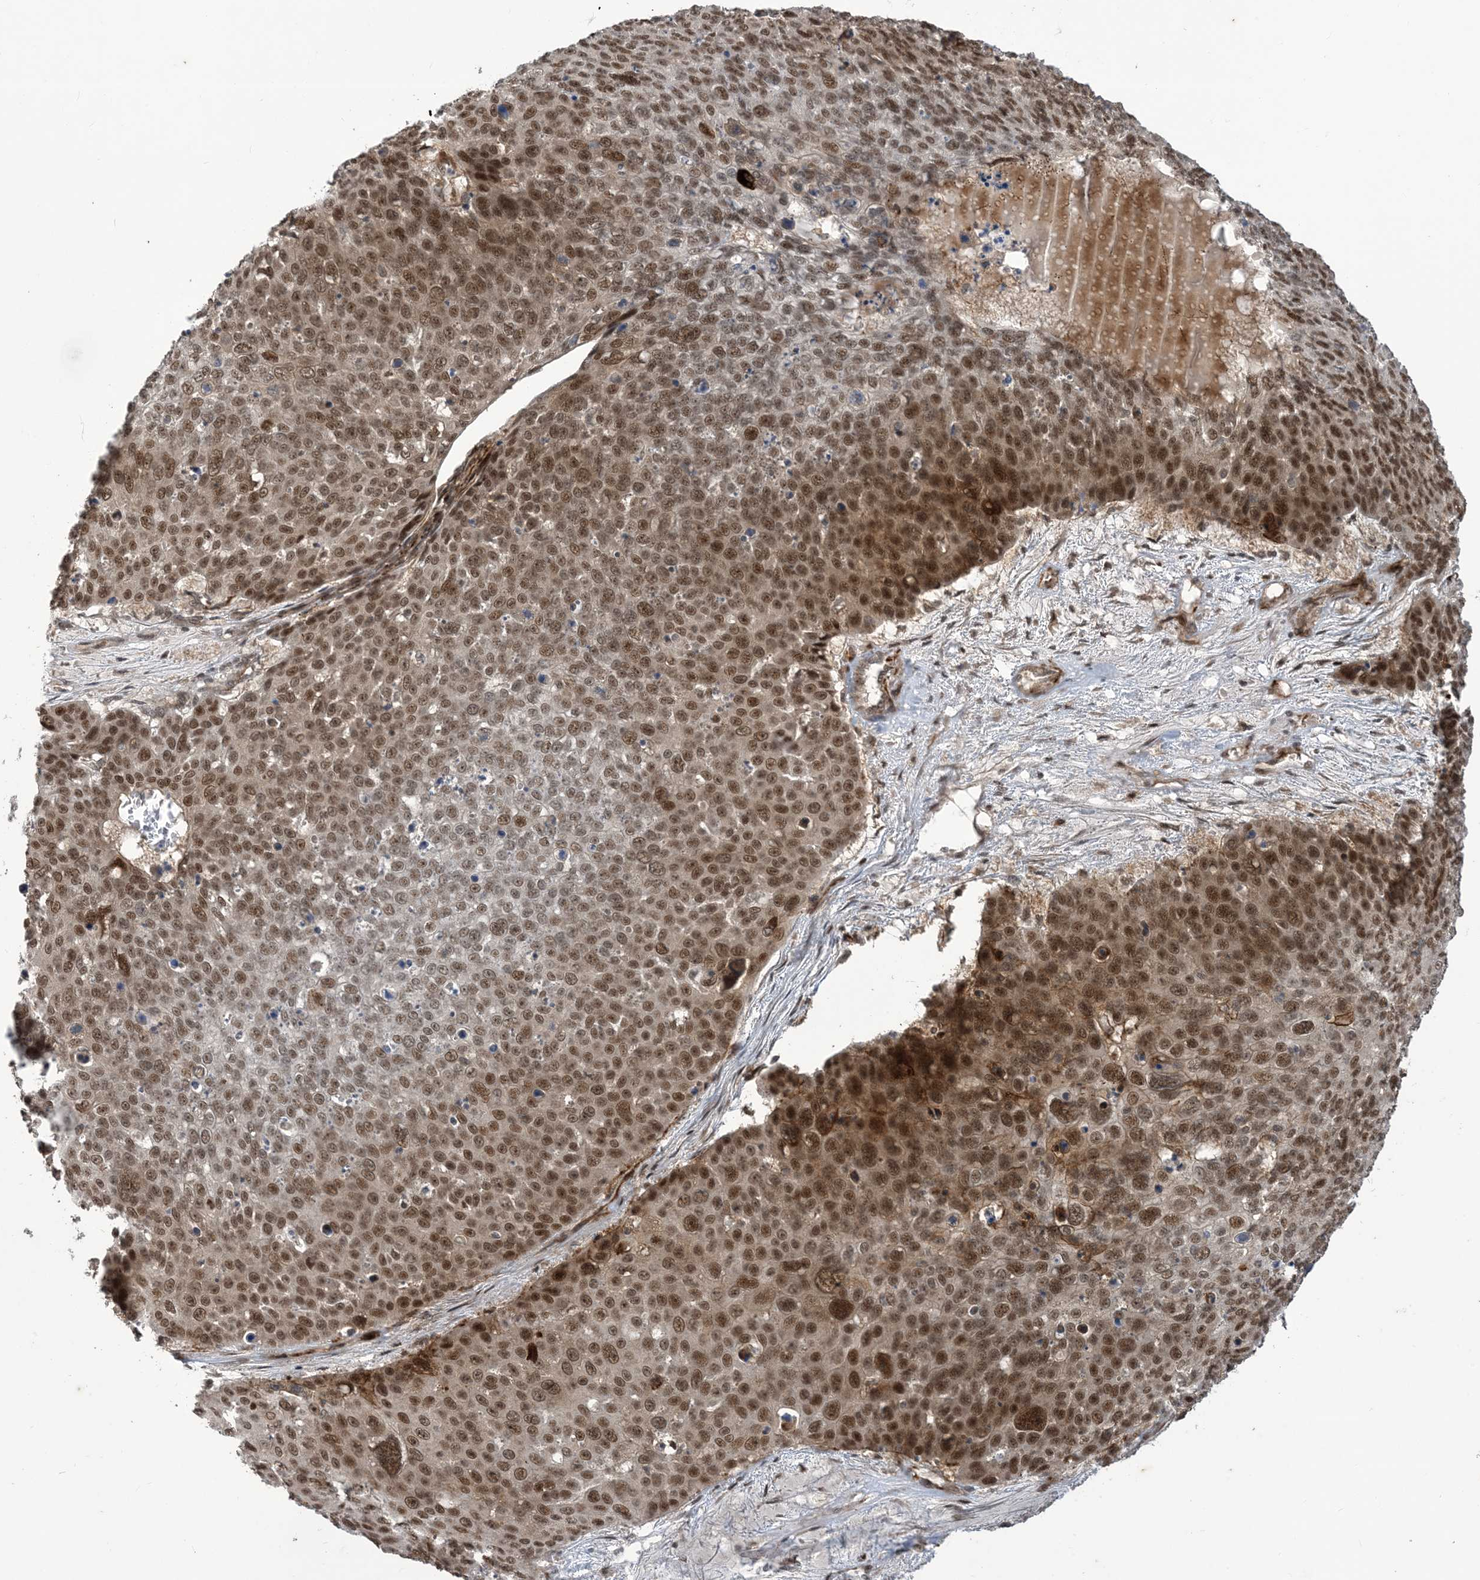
{"staining": {"intensity": "moderate", "quantity": ">75%", "location": "nuclear"}, "tissue": "skin cancer", "cell_type": "Tumor cells", "image_type": "cancer", "snomed": [{"axis": "morphology", "description": "Squamous cell carcinoma, NOS"}, {"axis": "topography", "description": "Skin"}], "caption": "Protein staining by immunohistochemistry (IHC) demonstrates moderate nuclear staining in approximately >75% of tumor cells in skin cancer. (Brightfield microscopy of DAB IHC at high magnification).", "gene": "LAGE3", "patient": {"sex": "male", "age": 71}}